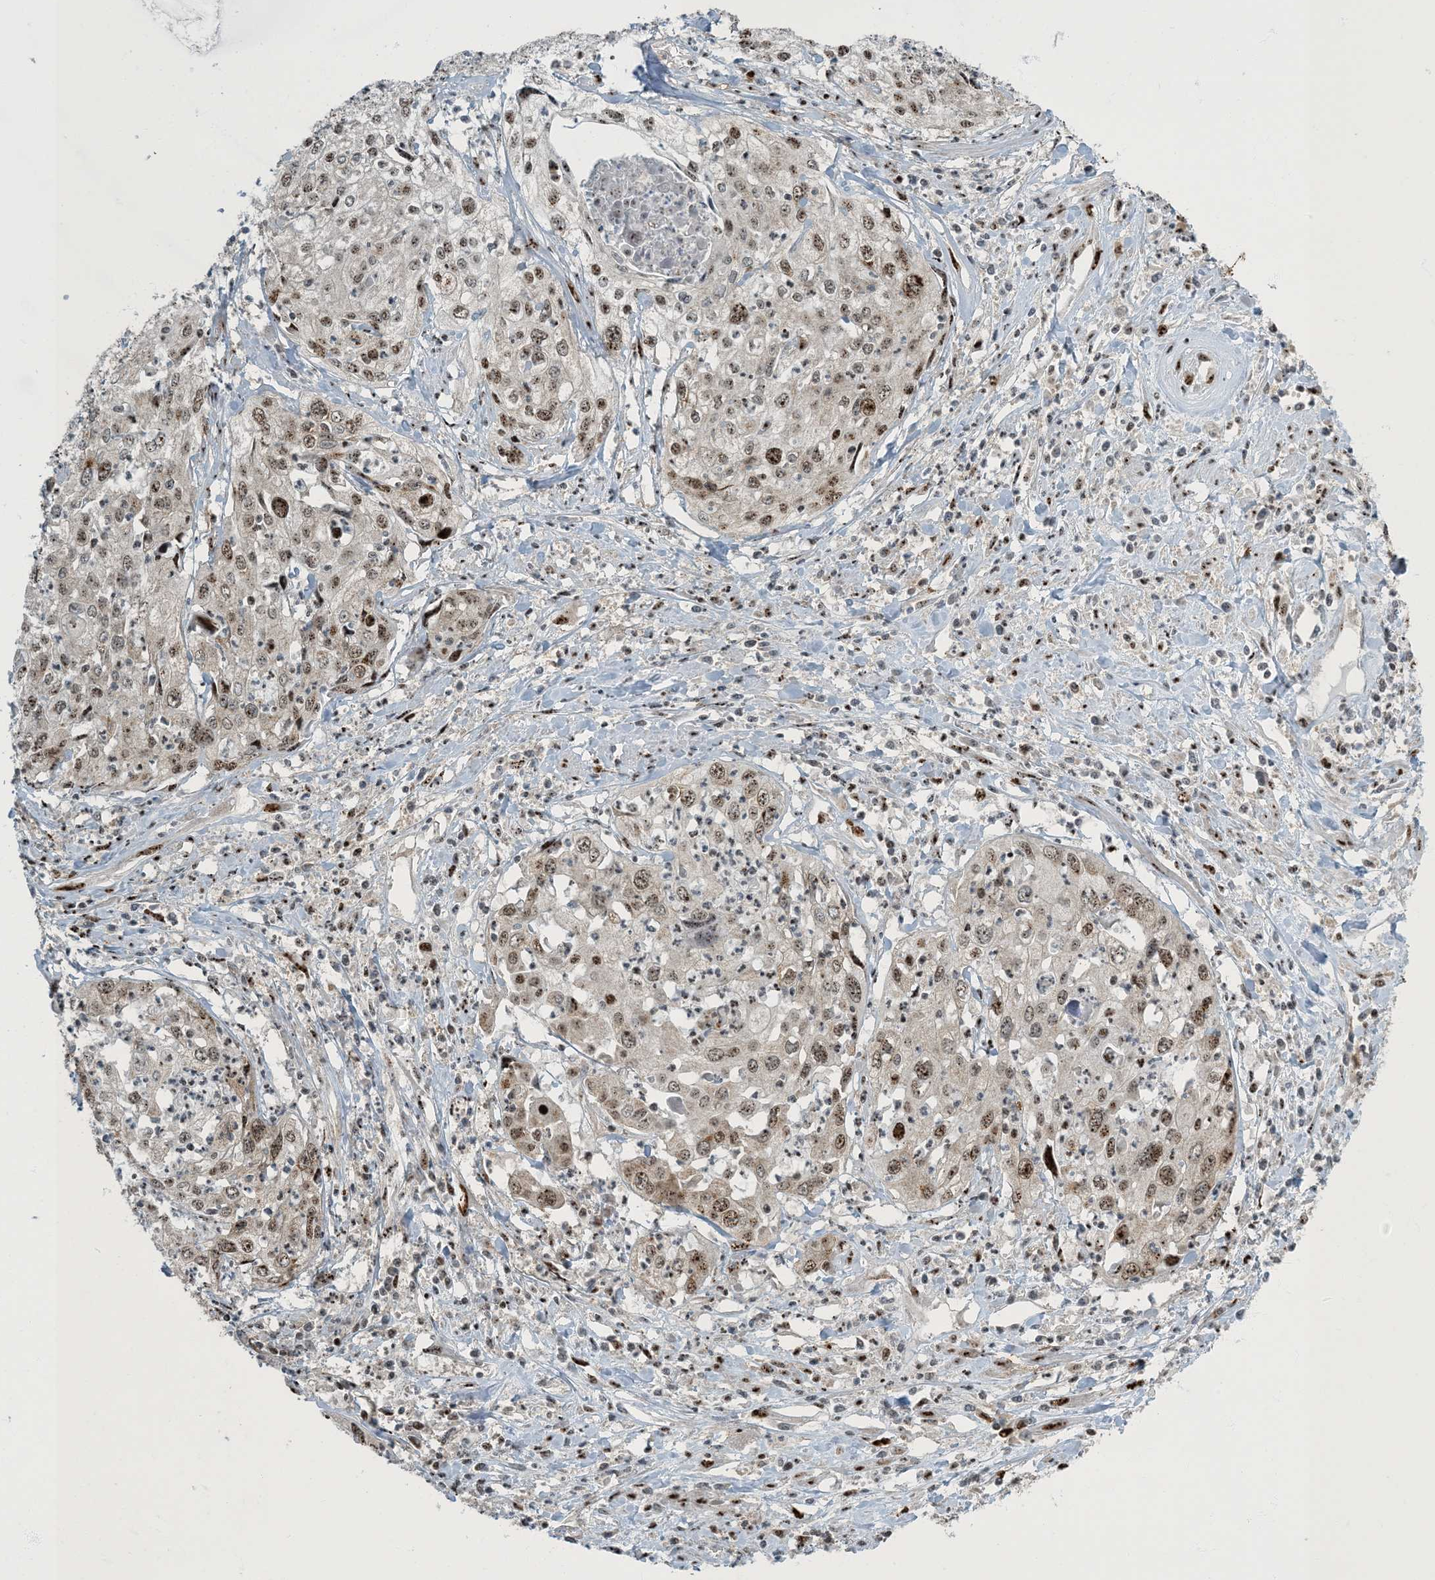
{"staining": {"intensity": "moderate", "quantity": ">75%", "location": "nuclear"}, "tissue": "cervical cancer", "cell_type": "Tumor cells", "image_type": "cancer", "snomed": [{"axis": "morphology", "description": "Squamous cell carcinoma, NOS"}, {"axis": "topography", "description": "Cervix"}], "caption": "Tumor cells exhibit medium levels of moderate nuclear staining in about >75% of cells in human squamous cell carcinoma (cervical).", "gene": "MBD1", "patient": {"sex": "female", "age": 31}}